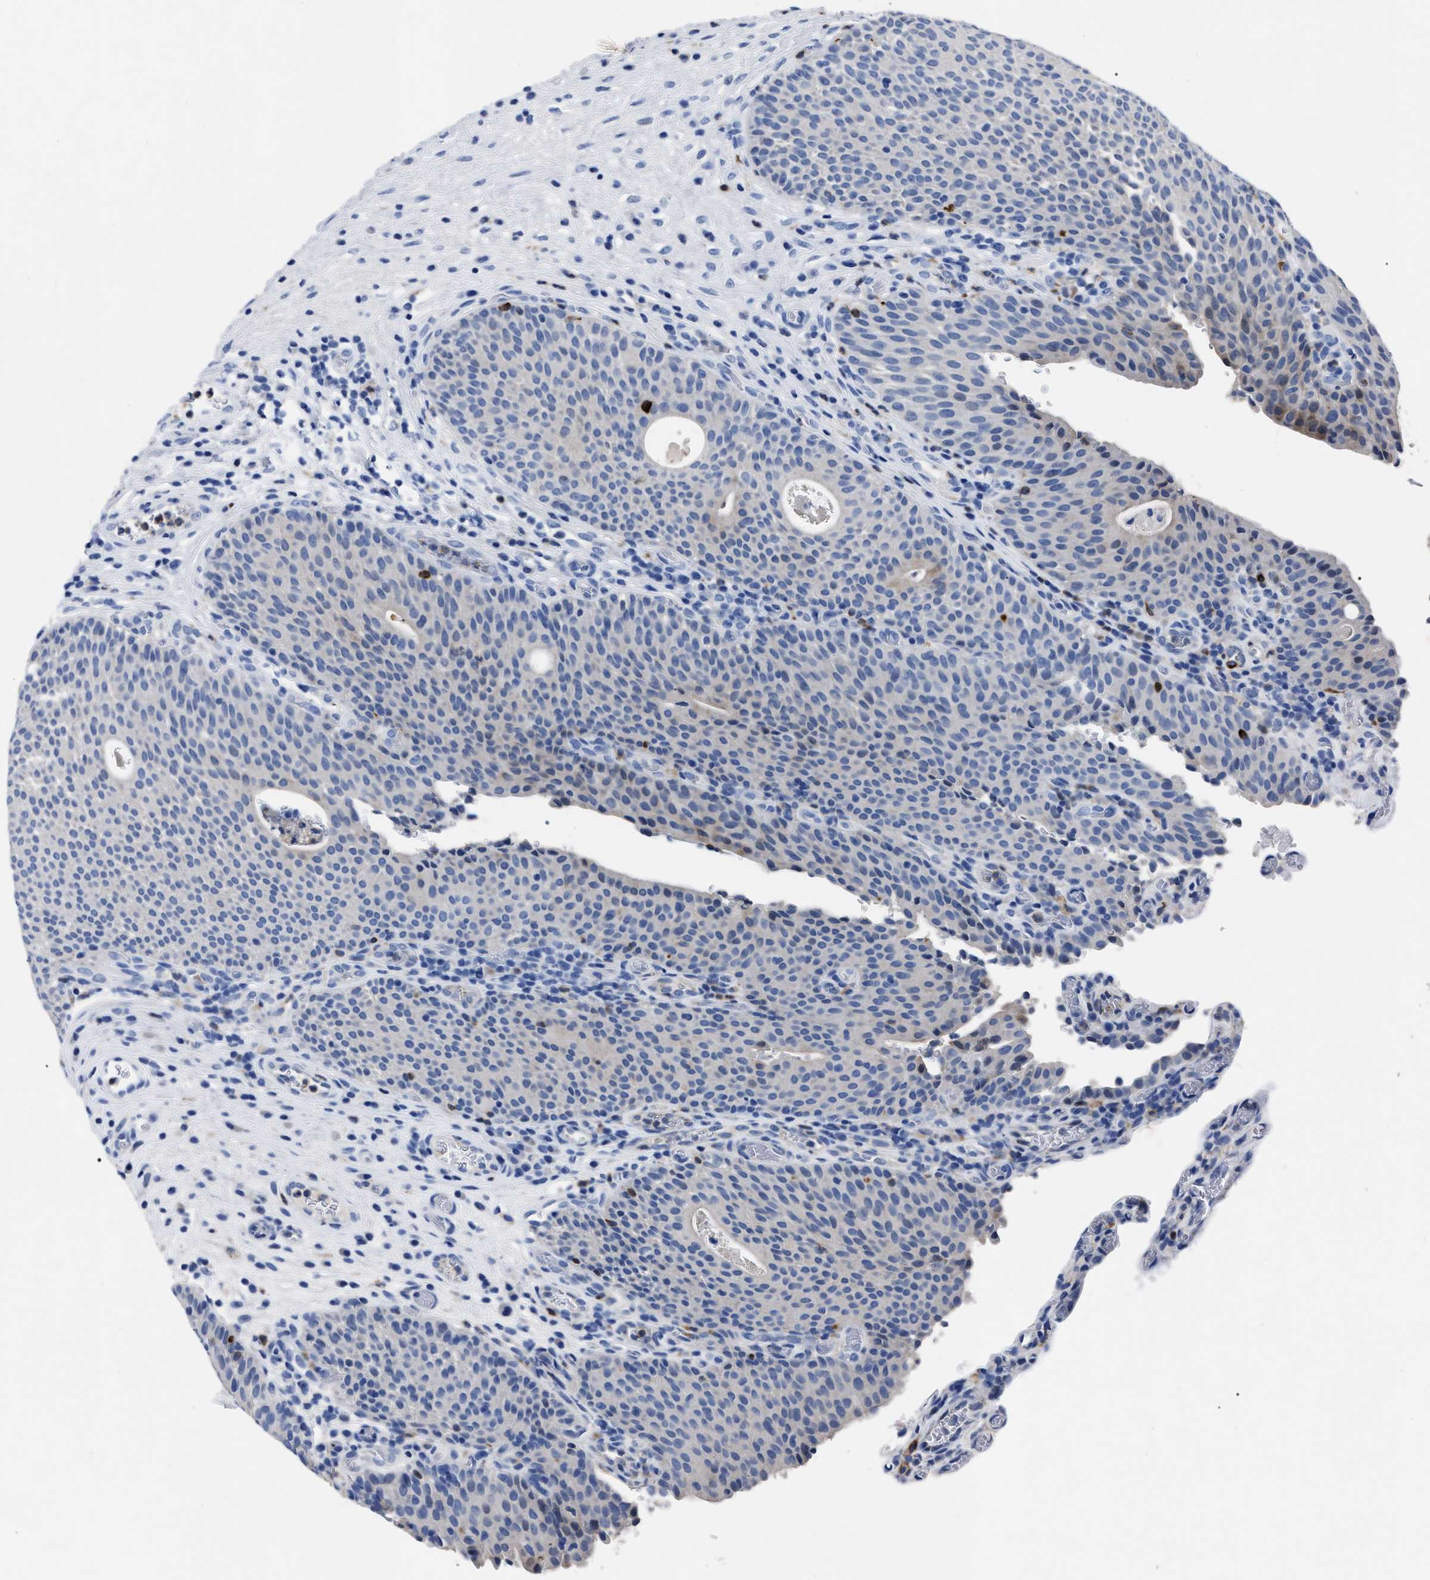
{"staining": {"intensity": "weak", "quantity": "<25%", "location": "cytoplasmic/membranous,nuclear"}, "tissue": "urothelial cancer", "cell_type": "Tumor cells", "image_type": "cancer", "snomed": [{"axis": "morphology", "description": "Urothelial carcinoma, High grade"}, {"axis": "topography", "description": "Urinary bladder"}], "caption": "Tumor cells show no significant protein expression in urothelial cancer.", "gene": "OR10G3", "patient": {"sex": "male", "age": 74}}